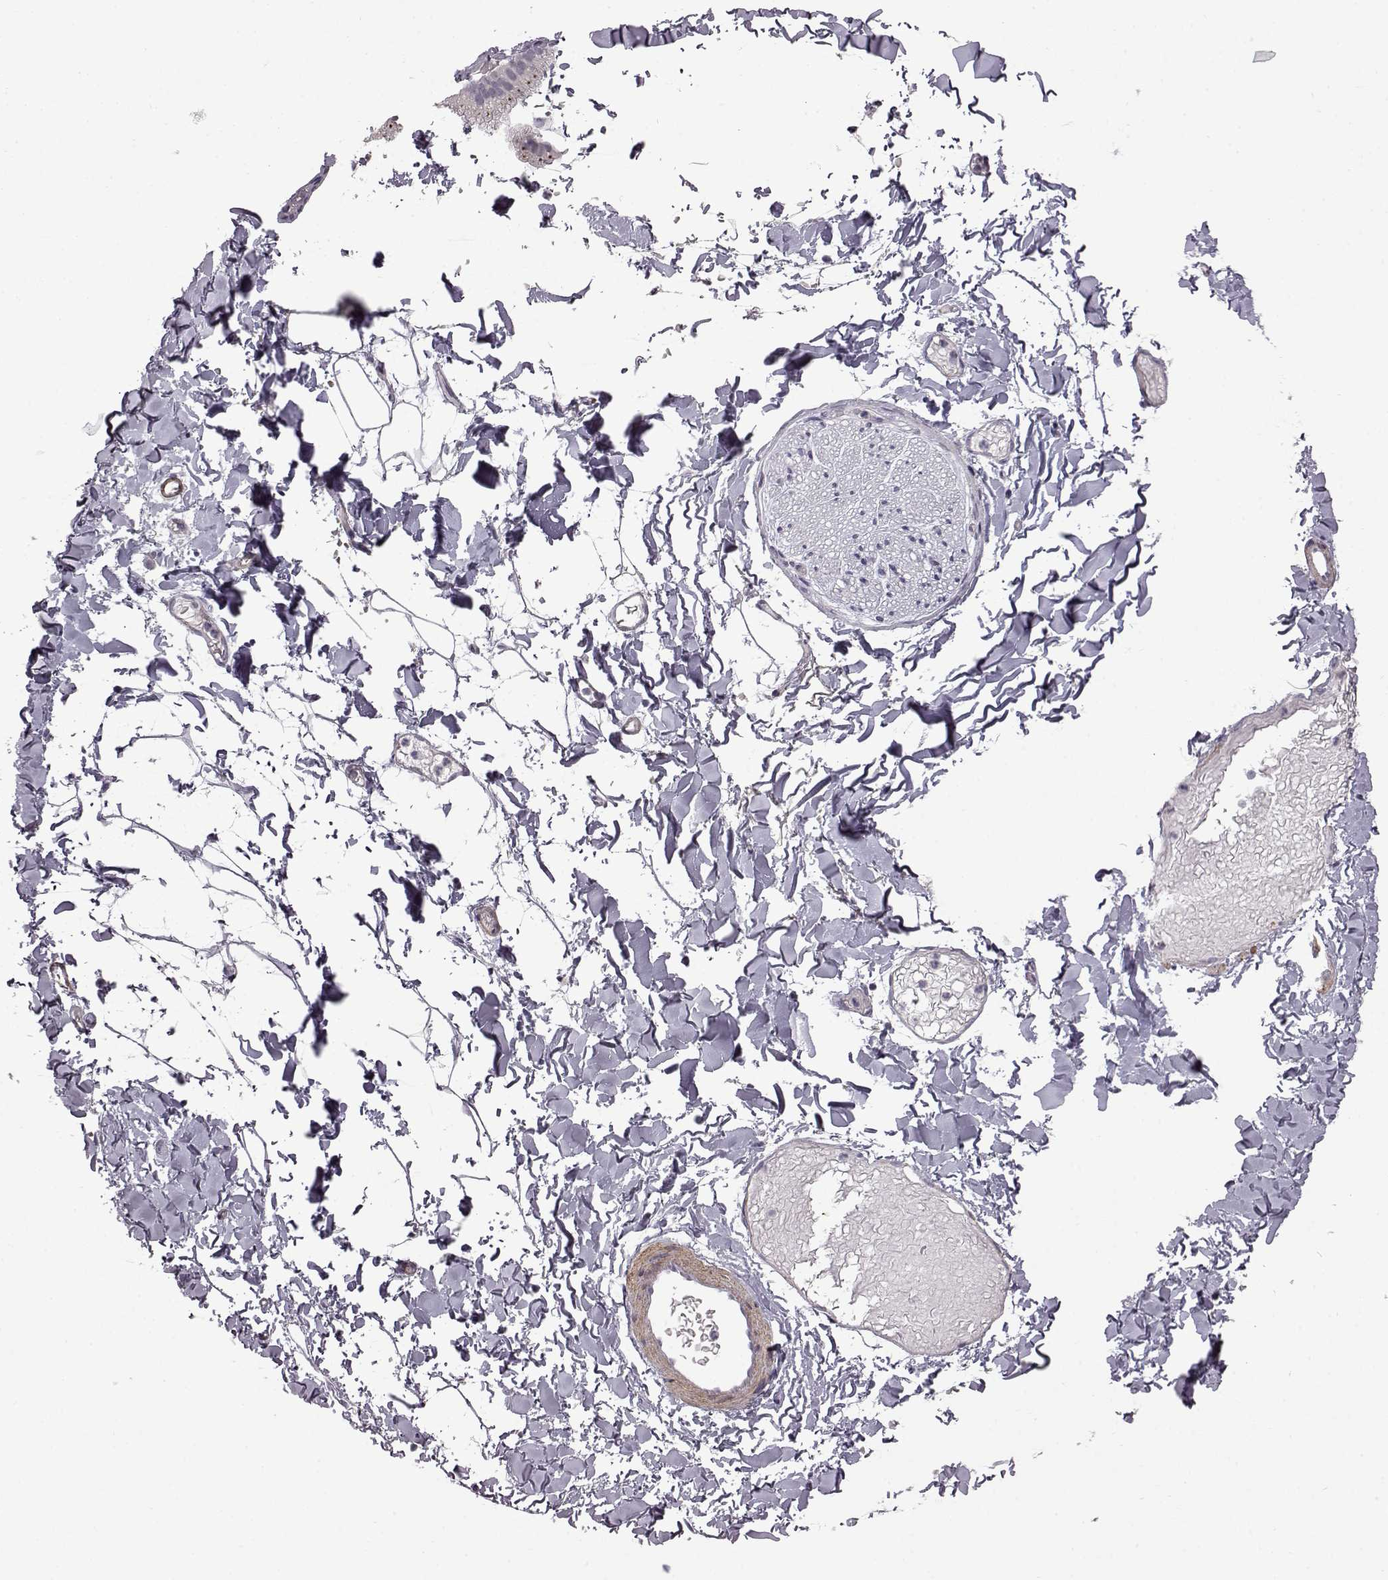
{"staining": {"intensity": "negative", "quantity": "none", "location": "none"}, "tissue": "adipose tissue", "cell_type": "Adipocytes", "image_type": "normal", "snomed": [{"axis": "morphology", "description": "Normal tissue, NOS"}, {"axis": "topography", "description": "Gallbladder"}, {"axis": "topography", "description": "Peripheral nerve tissue"}], "caption": "This is a photomicrograph of immunohistochemistry staining of normal adipose tissue, which shows no expression in adipocytes.", "gene": "SYNPO2", "patient": {"sex": "female", "age": 45}}